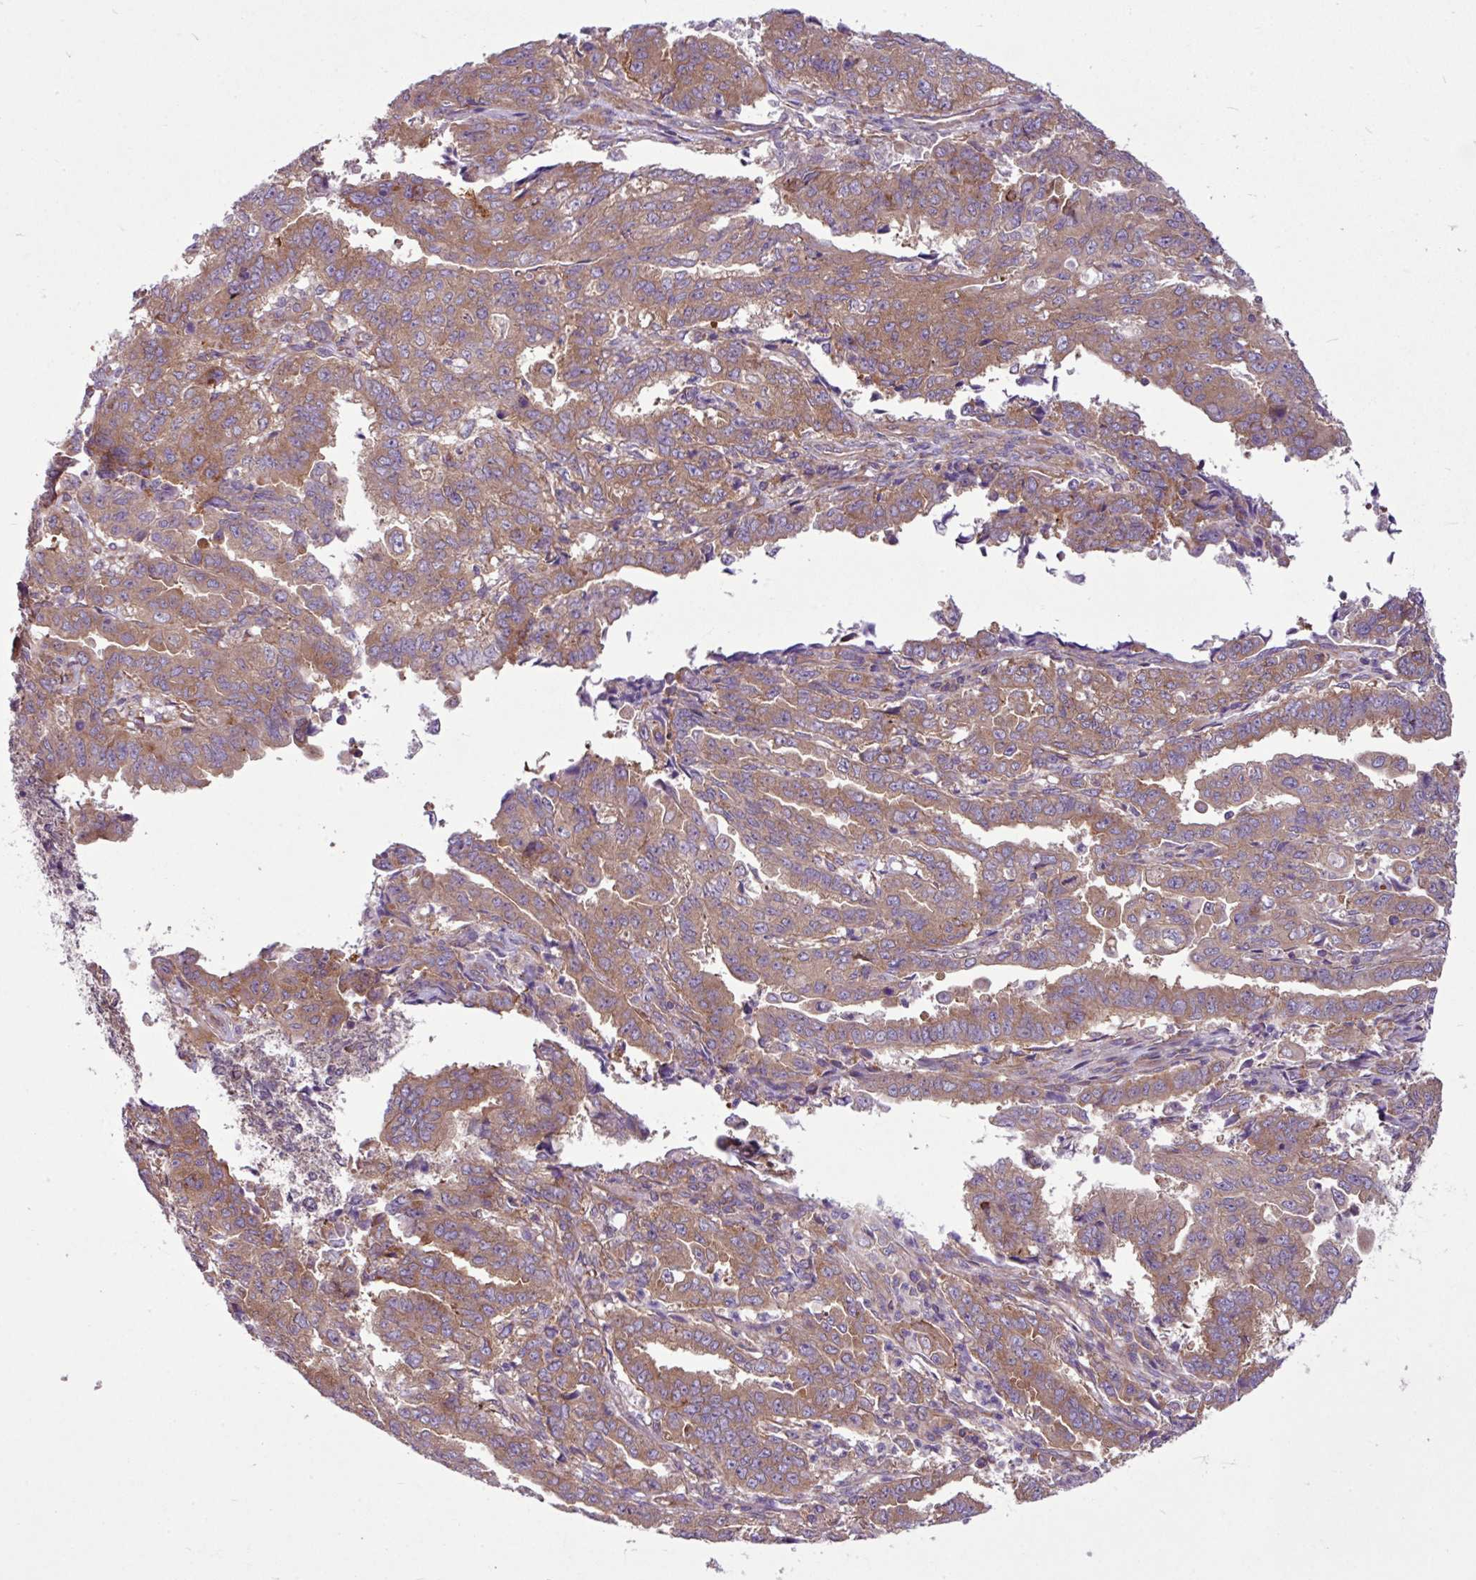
{"staining": {"intensity": "moderate", "quantity": ">75%", "location": "cytoplasmic/membranous"}, "tissue": "endometrial cancer", "cell_type": "Tumor cells", "image_type": "cancer", "snomed": [{"axis": "morphology", "description": "Adenocarcinoma, NOS"}, {"axis": "topography", "description": "Endometrium"}], "caption": "Endometrial adenocarcinoma stained with a protein marker shows moderate staining in tumor cells.", "gene": "MROH2A", "patient": {"sex": "female", "age": 50}}